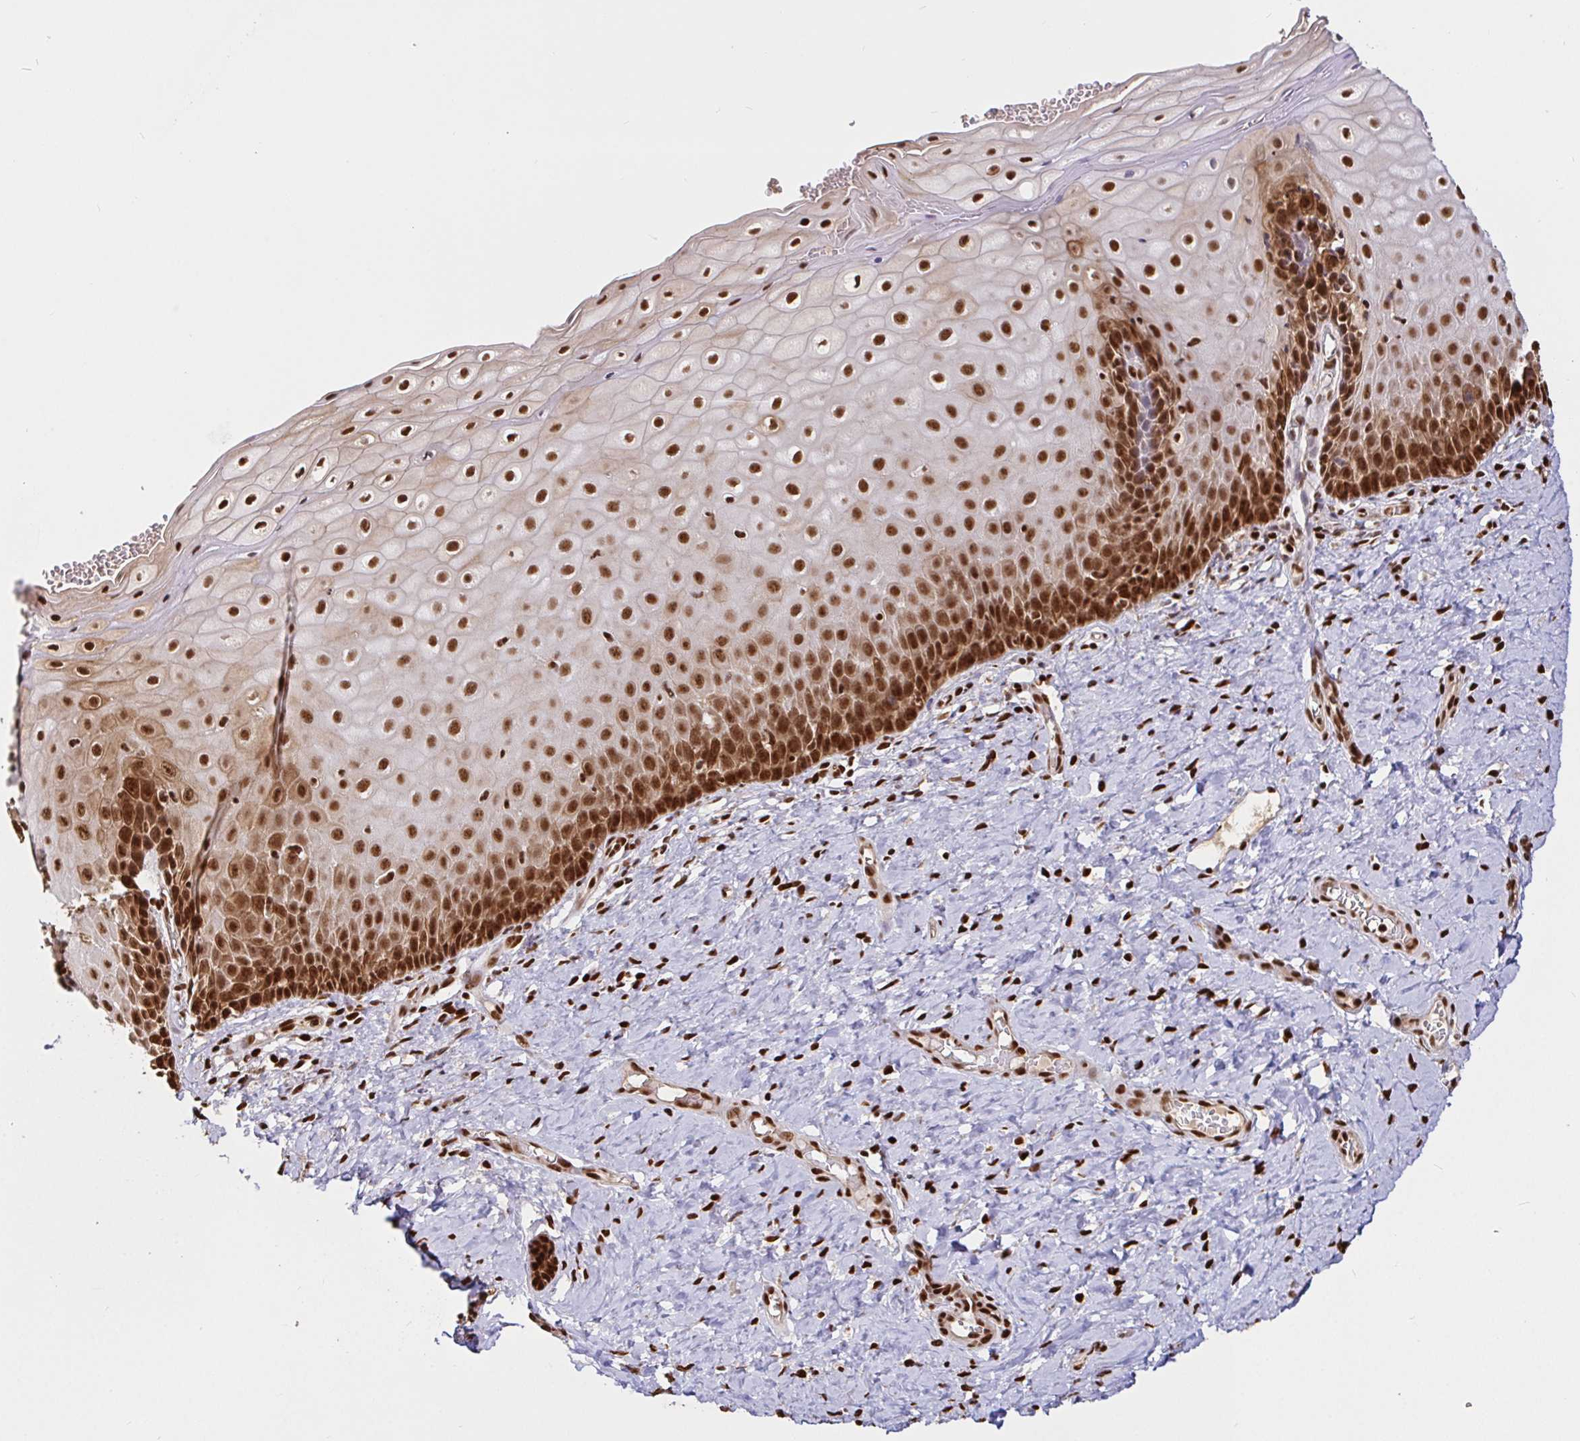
{"staining": {"intensity": "strong", "quantity": ">75%", "location": "nuclear"}, "tissue": "cervix", "cell_type": "Glandular cells", "image_type": "normal", "snomed": [{"axis": "morphology", "description": "Normal tissue, NOS"}, {"axis": "topography", "description": "Cervix"}], "caption": "Cervix was stained to show a protein in brown. There is high levels of strong nuclear positivity in about >75% of glandular cells. The staining is performed using DAB (3,3'-diaminobenzidine) brown chromogen to label protein expression. The nuclei are counter-stained blue using hematoxylin.", "gene": "SP3", "patient": {"sex": "female", "age": 37}}